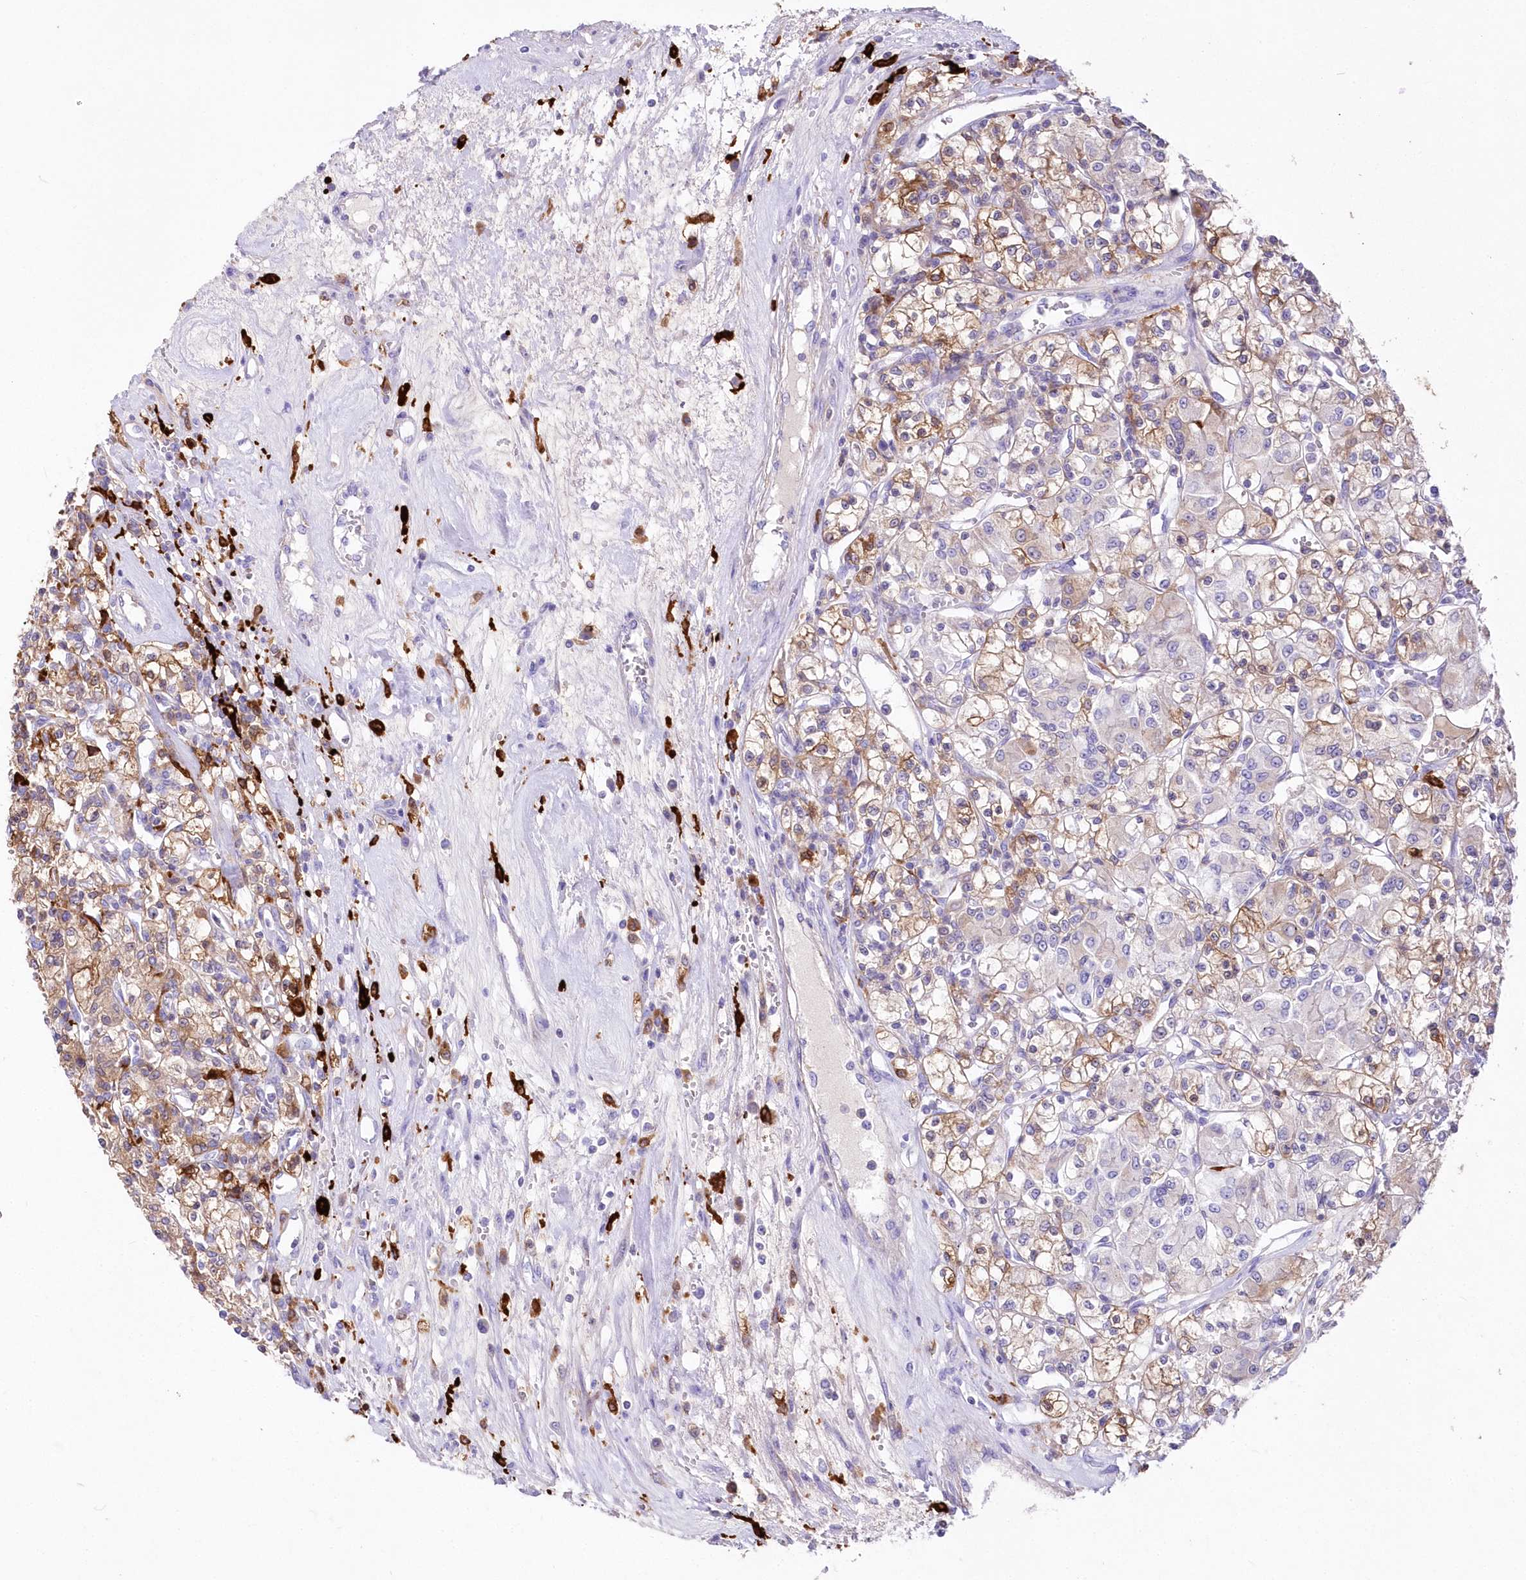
{"staining": {"intensity": "moderate", "quantity": "25%-75%", "location": "cytoplasmic/membranous"}, "tissue": "renal cancer", "cell_type": "Tumor cells", "image_type": "cancer", "snomed": [{"axis": "morphology", "description": "Adenocarcinoma, NOS"}, {"axis": "topography", "description": "Kidney"}], "caption": "Immunohistochemical staining of human renal adenocarcinoma exhibits medium levels of moderate cytoplasmic/membranous expression in approximately 25%-75% of tumor cells.", "gene": "DNAJC19", "patient": {"sex": "female", "age": 59}}